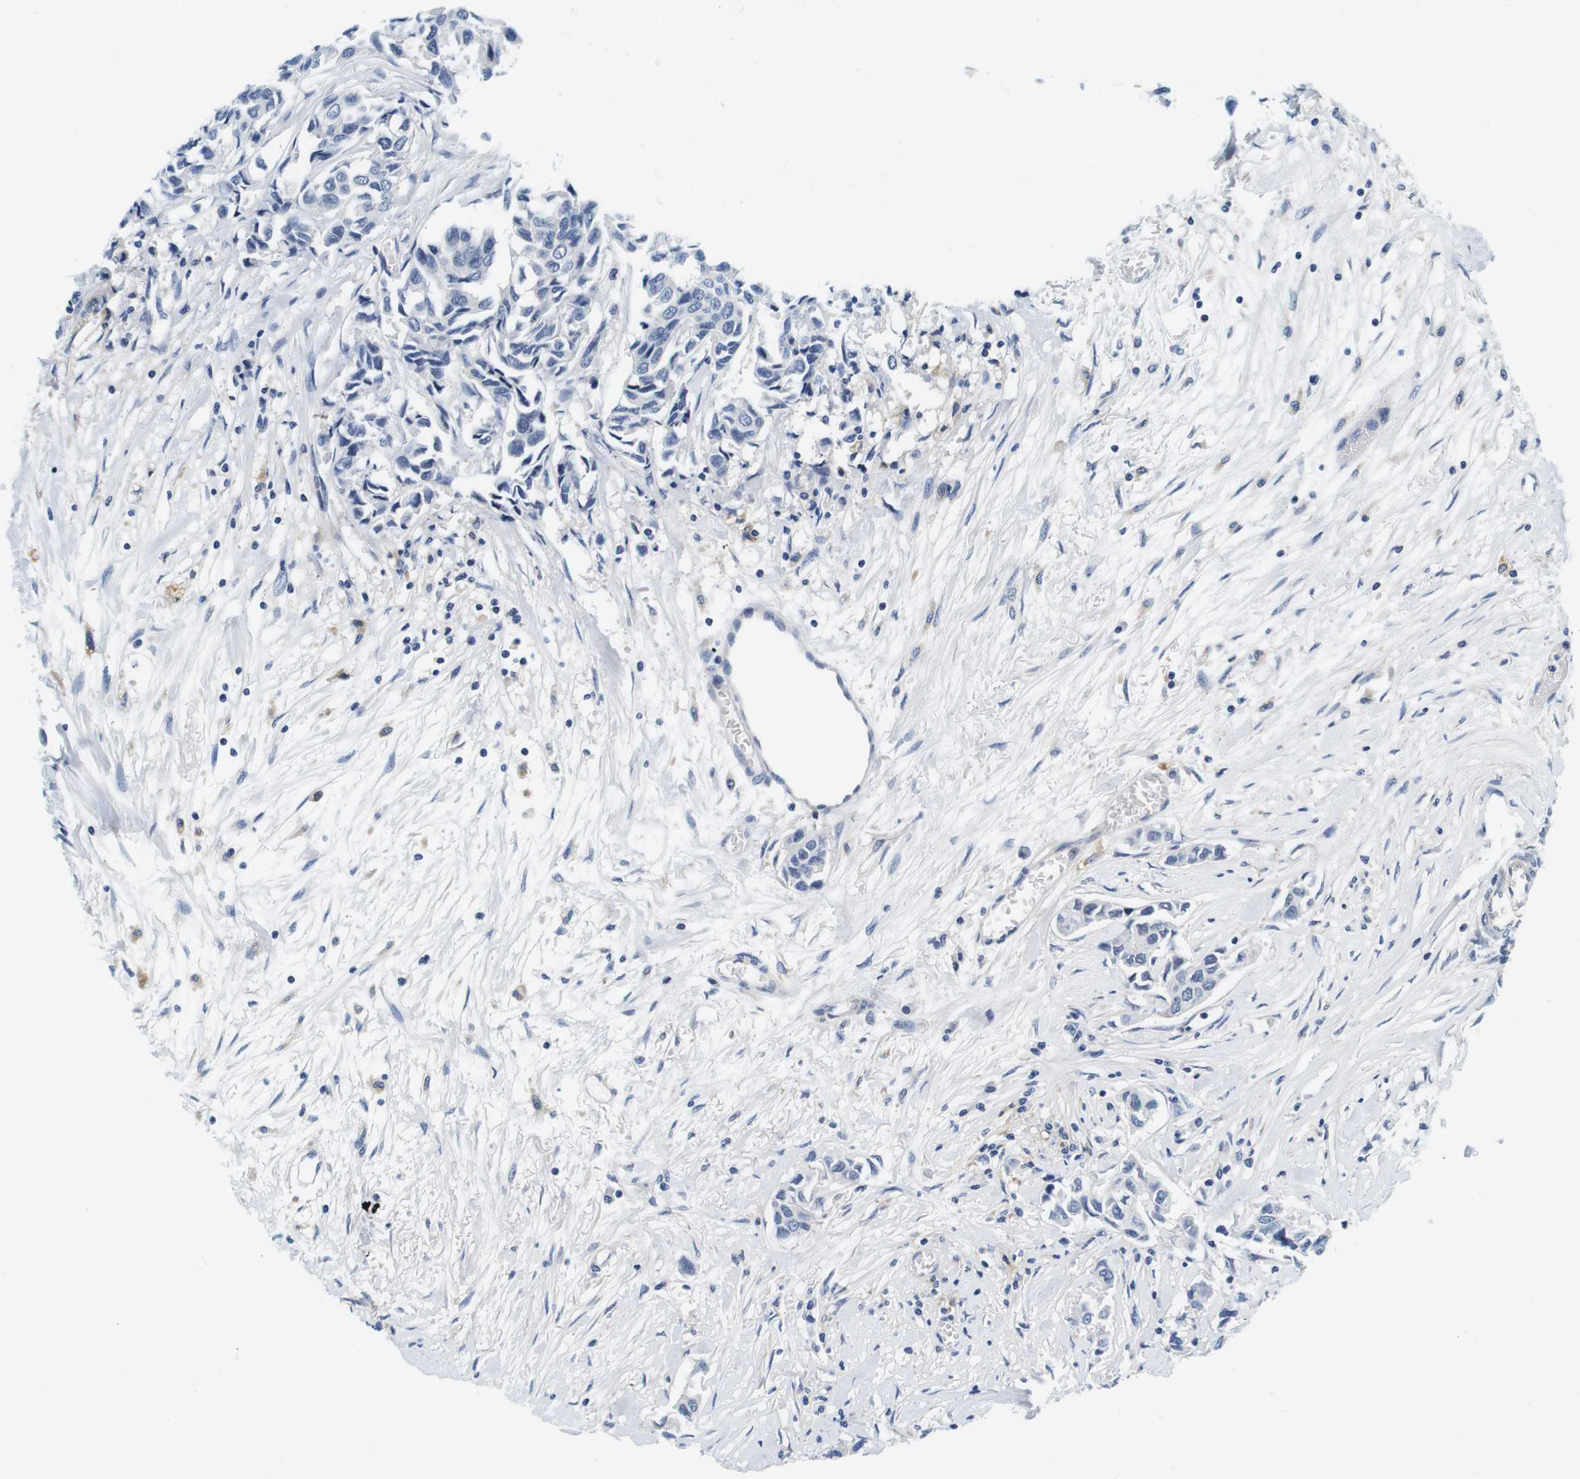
{"staining": {"intensity": "negative", "quantity": "none", "location": "none"}, "tissue": "breast cancer", "cell_type": "Tumor cells", "image_type": "cancer", "snomed": [{"axis": "morphology", "description": "Duct carcinoma"}, {"axis": "topography", "description": "Breast"}], "caption": "This micrograph is of breast cancer stained with immunohistochemistry (IHC) to label a protein in brown with the nuclei are counter-stained blue. There is no staining in tumor cells.", "gene": "KCNJ5", "patient": {"sex": "female", "age": 80}}